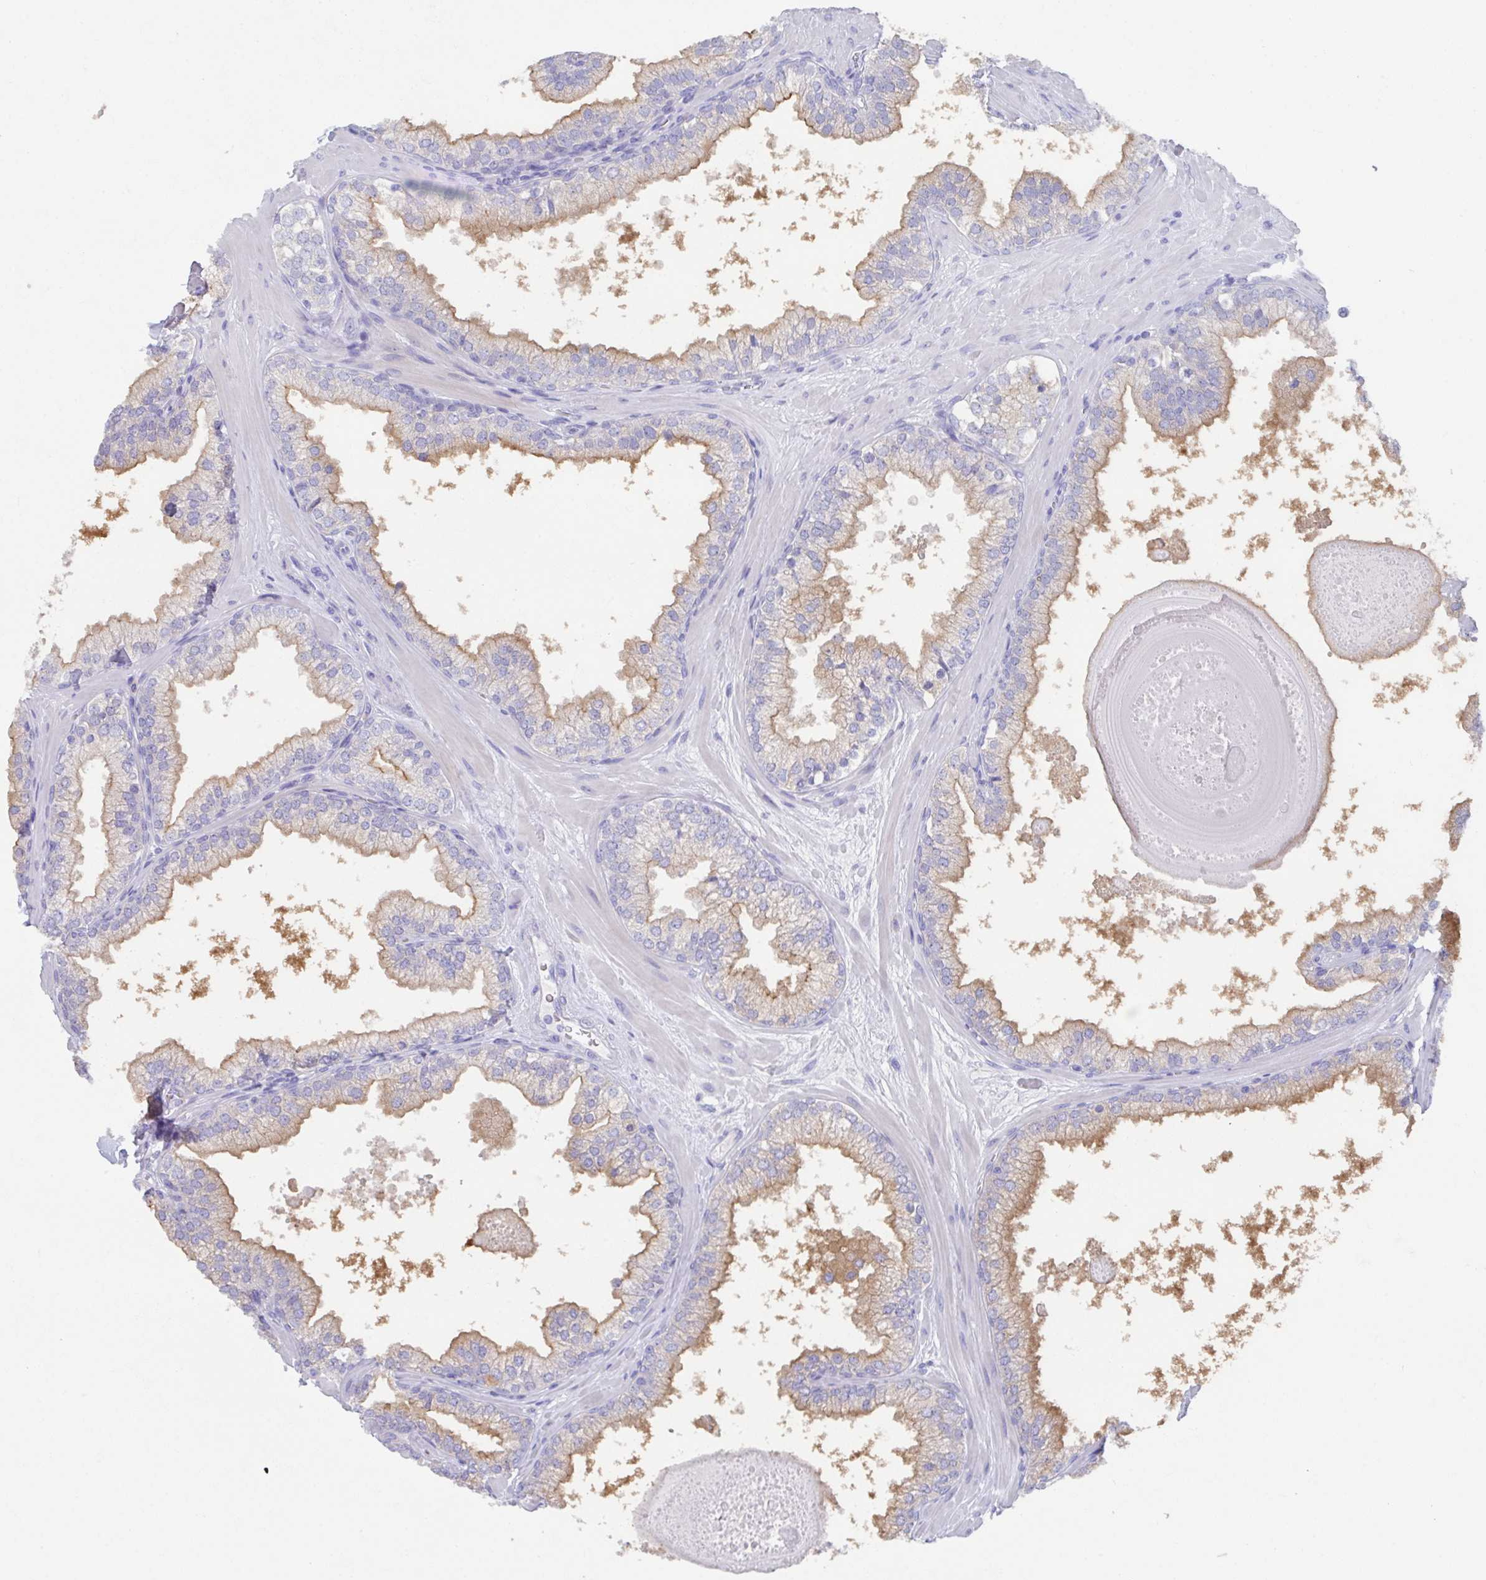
{"staining": {"intensity": "moderate", "quantity": ">75%", "location": "cytoplasmic/membranous"}, "tissue": "prostate", "cell_type": "Glandular cells", "image_type": "normal", "snomed": [{"axis": "morphology", "description": "Normal tissue, NOS"}, {"axis": "topography", "description": "Prostate"}, {"axis": "topography", "description": "Peripheral nerve tissue"}], "caption": "The immunohistochemical stain labels moderate cytoplasmic/membranous positivity in glandular cells of unremarkable prostate.", "gene": "SLC44A4", "patient": {"sex": "male", "age": 61}}